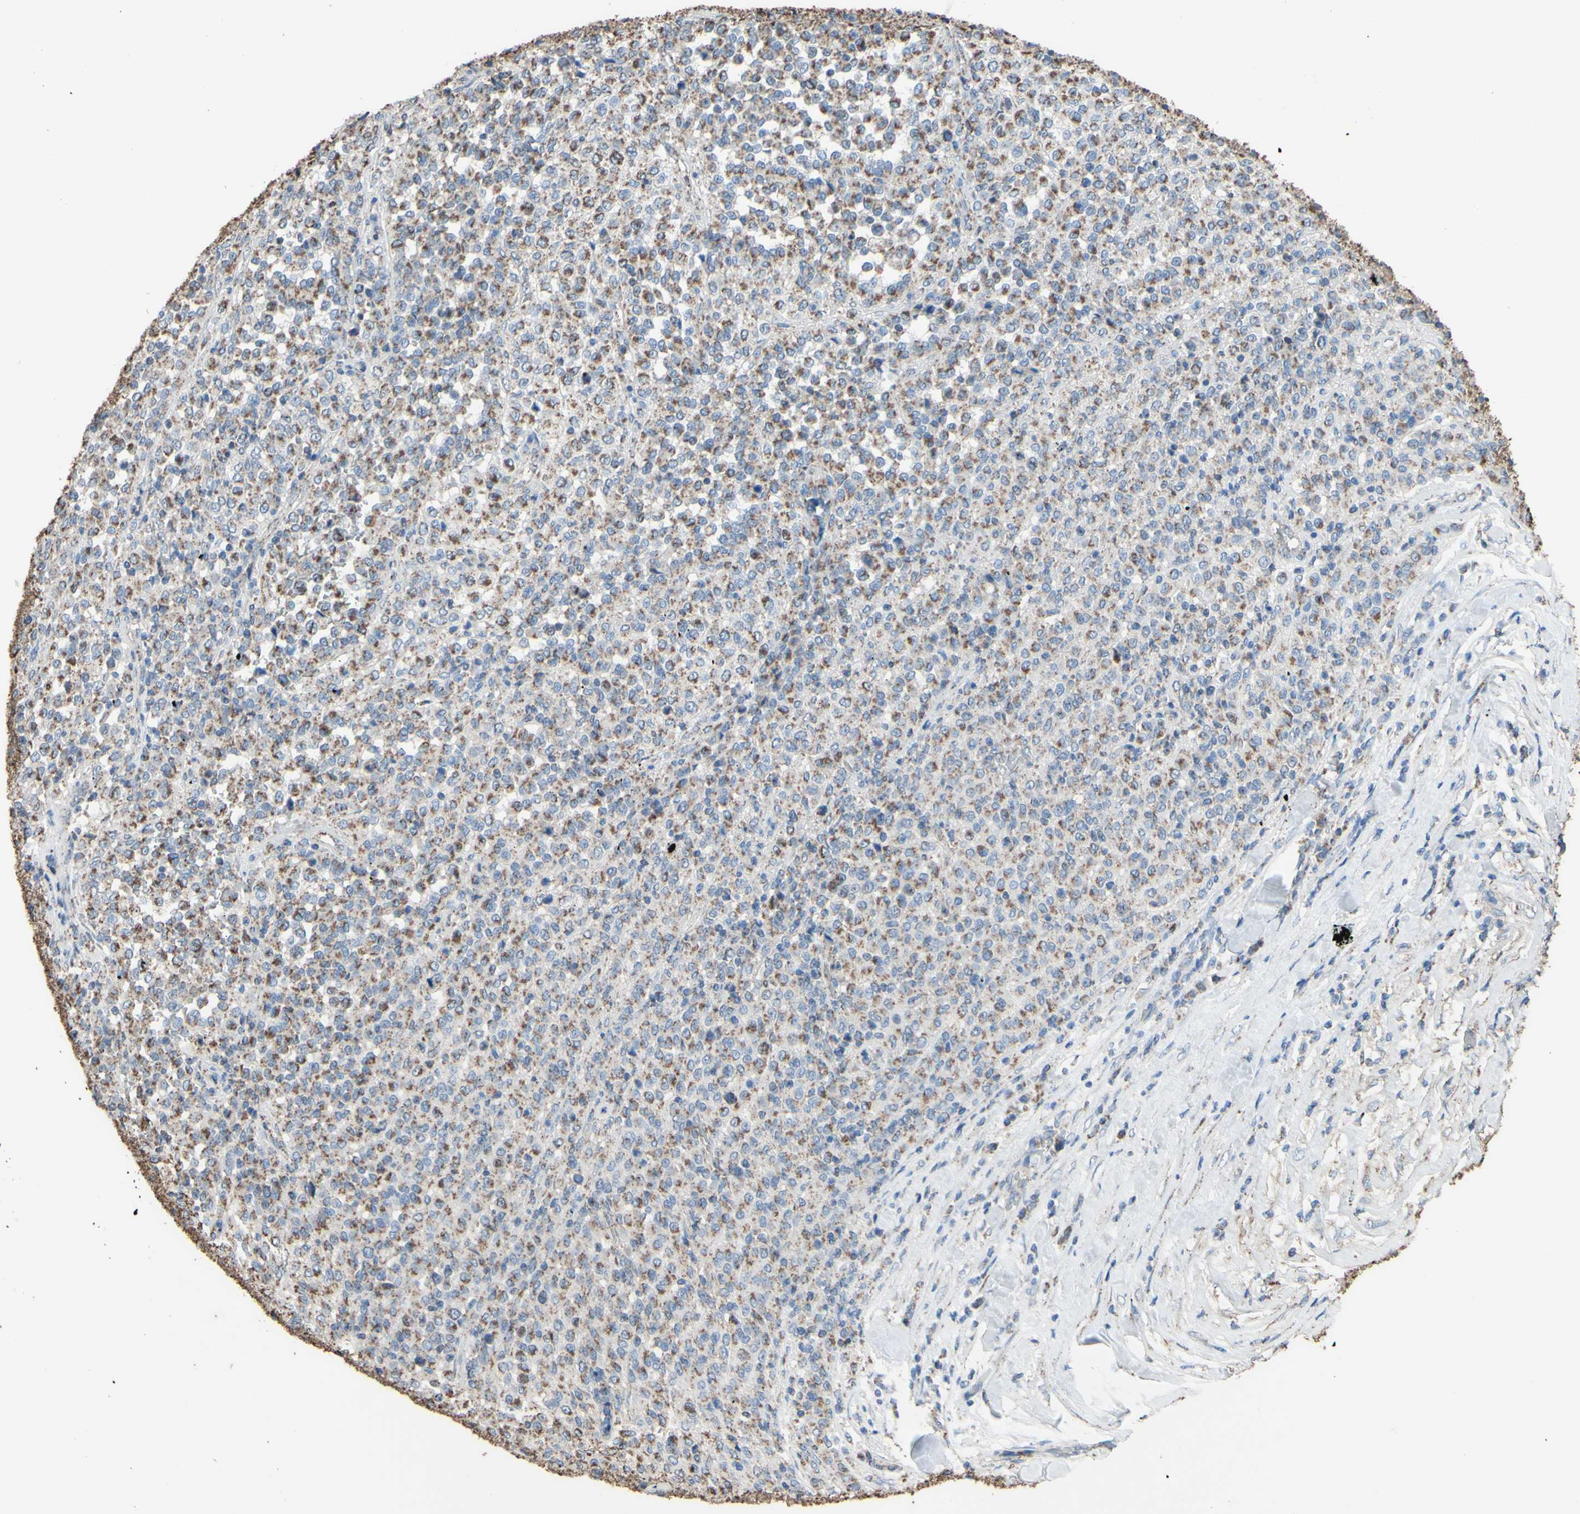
{"staining": {"intensity": "moderate", "quantity": "25%-75%", "location": "cytoplasmic/membranous"}, "tissue": "melanoma", "cell_type": "Tumor cells", "image_type": "cancer", "snomed": [{"axis": "morphology", "description": "Malignant melanoma, Metastatic site"}, {"axis": "topography", "description": "Pancreas"}], "caption": "Immunohistochemistry micrograph of human malignant melanoma (metastatic site) stained for a protein (brown), which reveals medium levels of moderate cytoplasmic/membranous positivity in about 25%-75% of tumor cells.", "gene": "CMKLR2", "patient": {"sex": "female", "age": 30}}